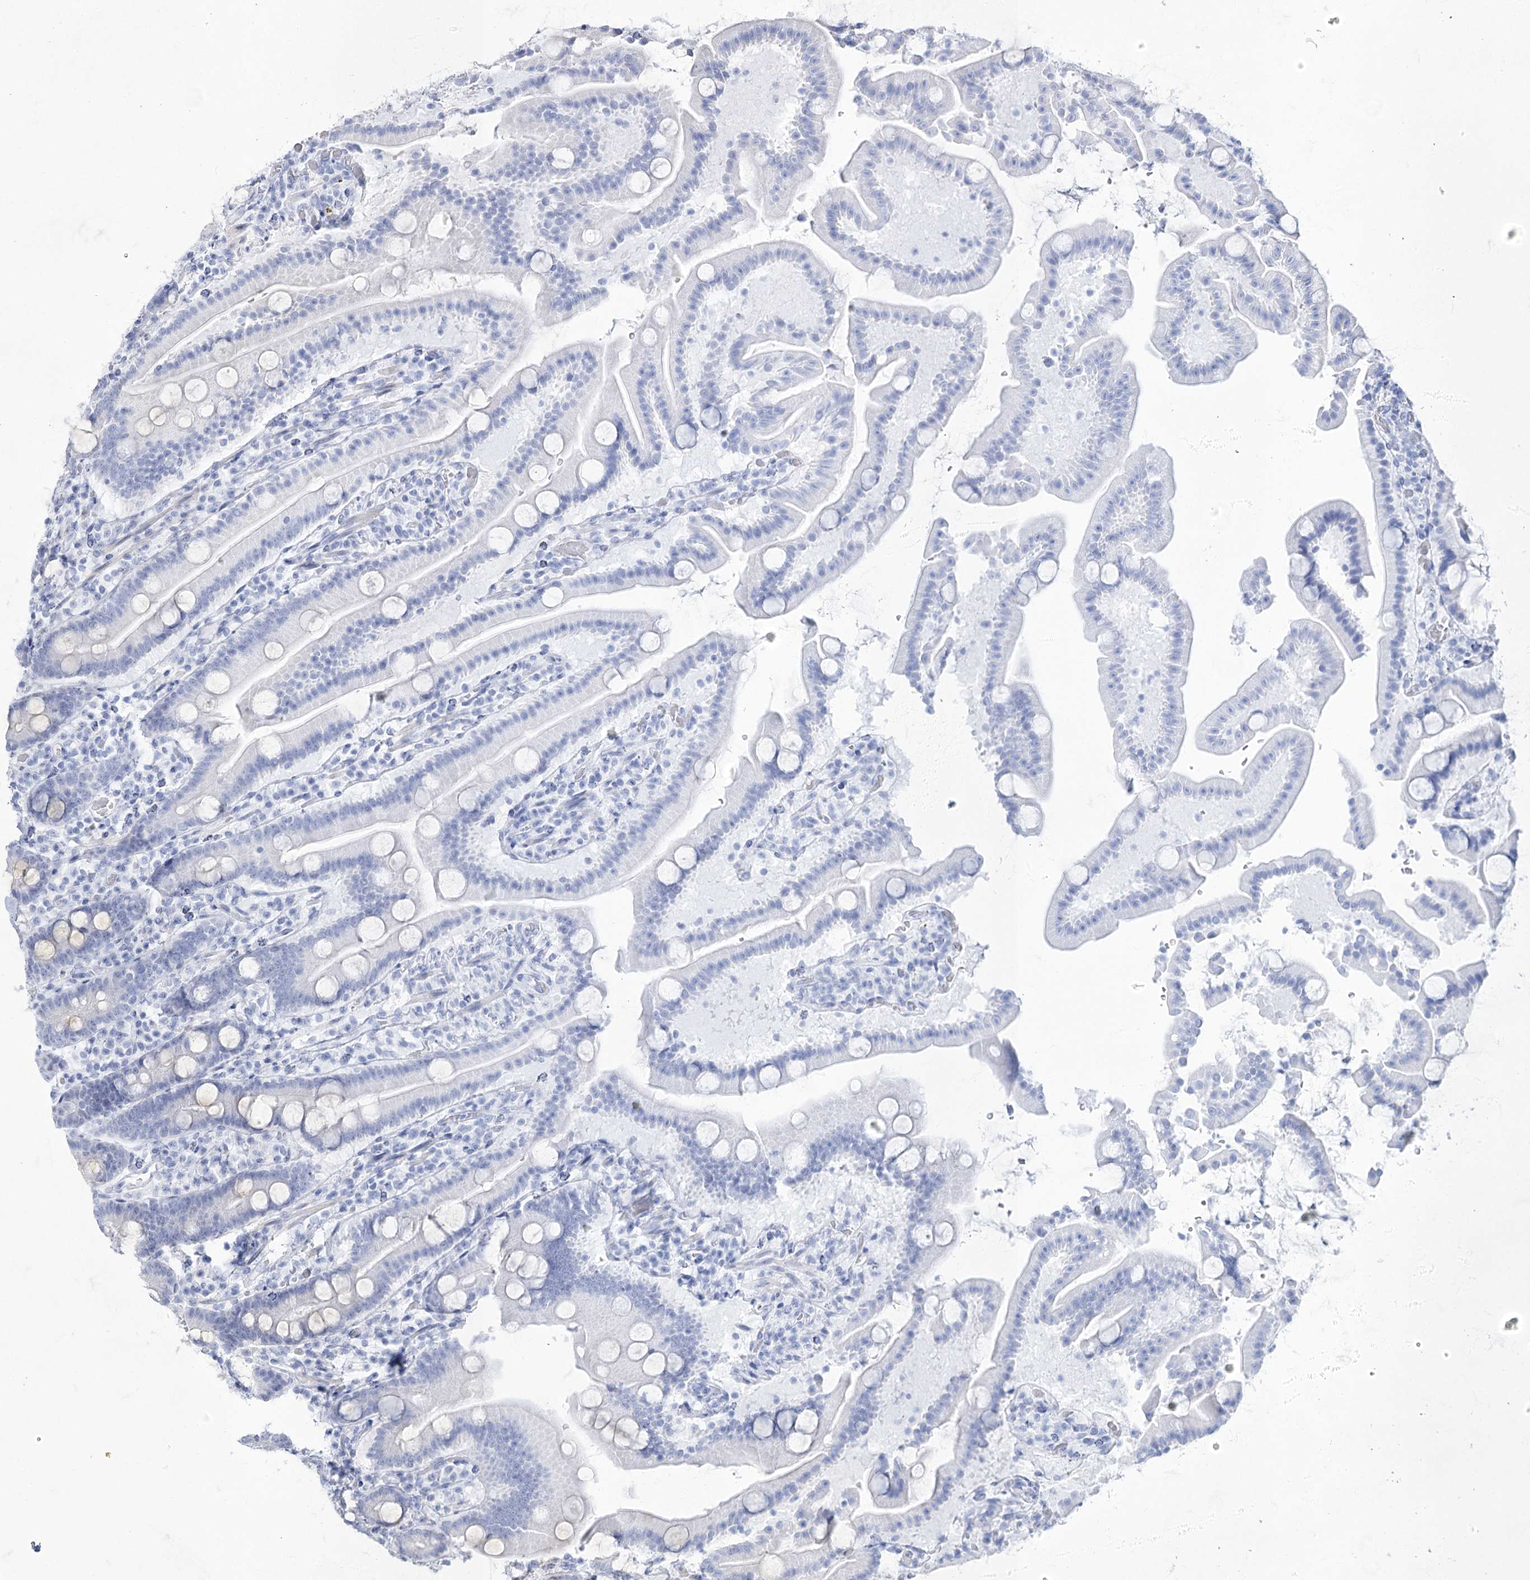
{"staining": {"intensity": "moderate", "quantity": "<25%", "location": "cytoplasmic/membranous"}, "tissue": "duodenum", "cell_type": "Glandular cells", "image_type": "normal", "snomed": [{"axis": "morphology", "description": "Normal tissue, NOS"}, {"axis": "topography", "description": "Duodenum"}], "caption": "Protein analysis of unremarkable duodenum shows moderate cytoplasmic/membranous expression in approximately <25% of glandular cells. The staining was performed using DAB (3,3'-diaminobenzidine), with brown indicating positive protein expression. Nuclei are stained blue with hematoxylin.", "gene": "ACRV1", "patient": {"sex": "male", "age": 55}}